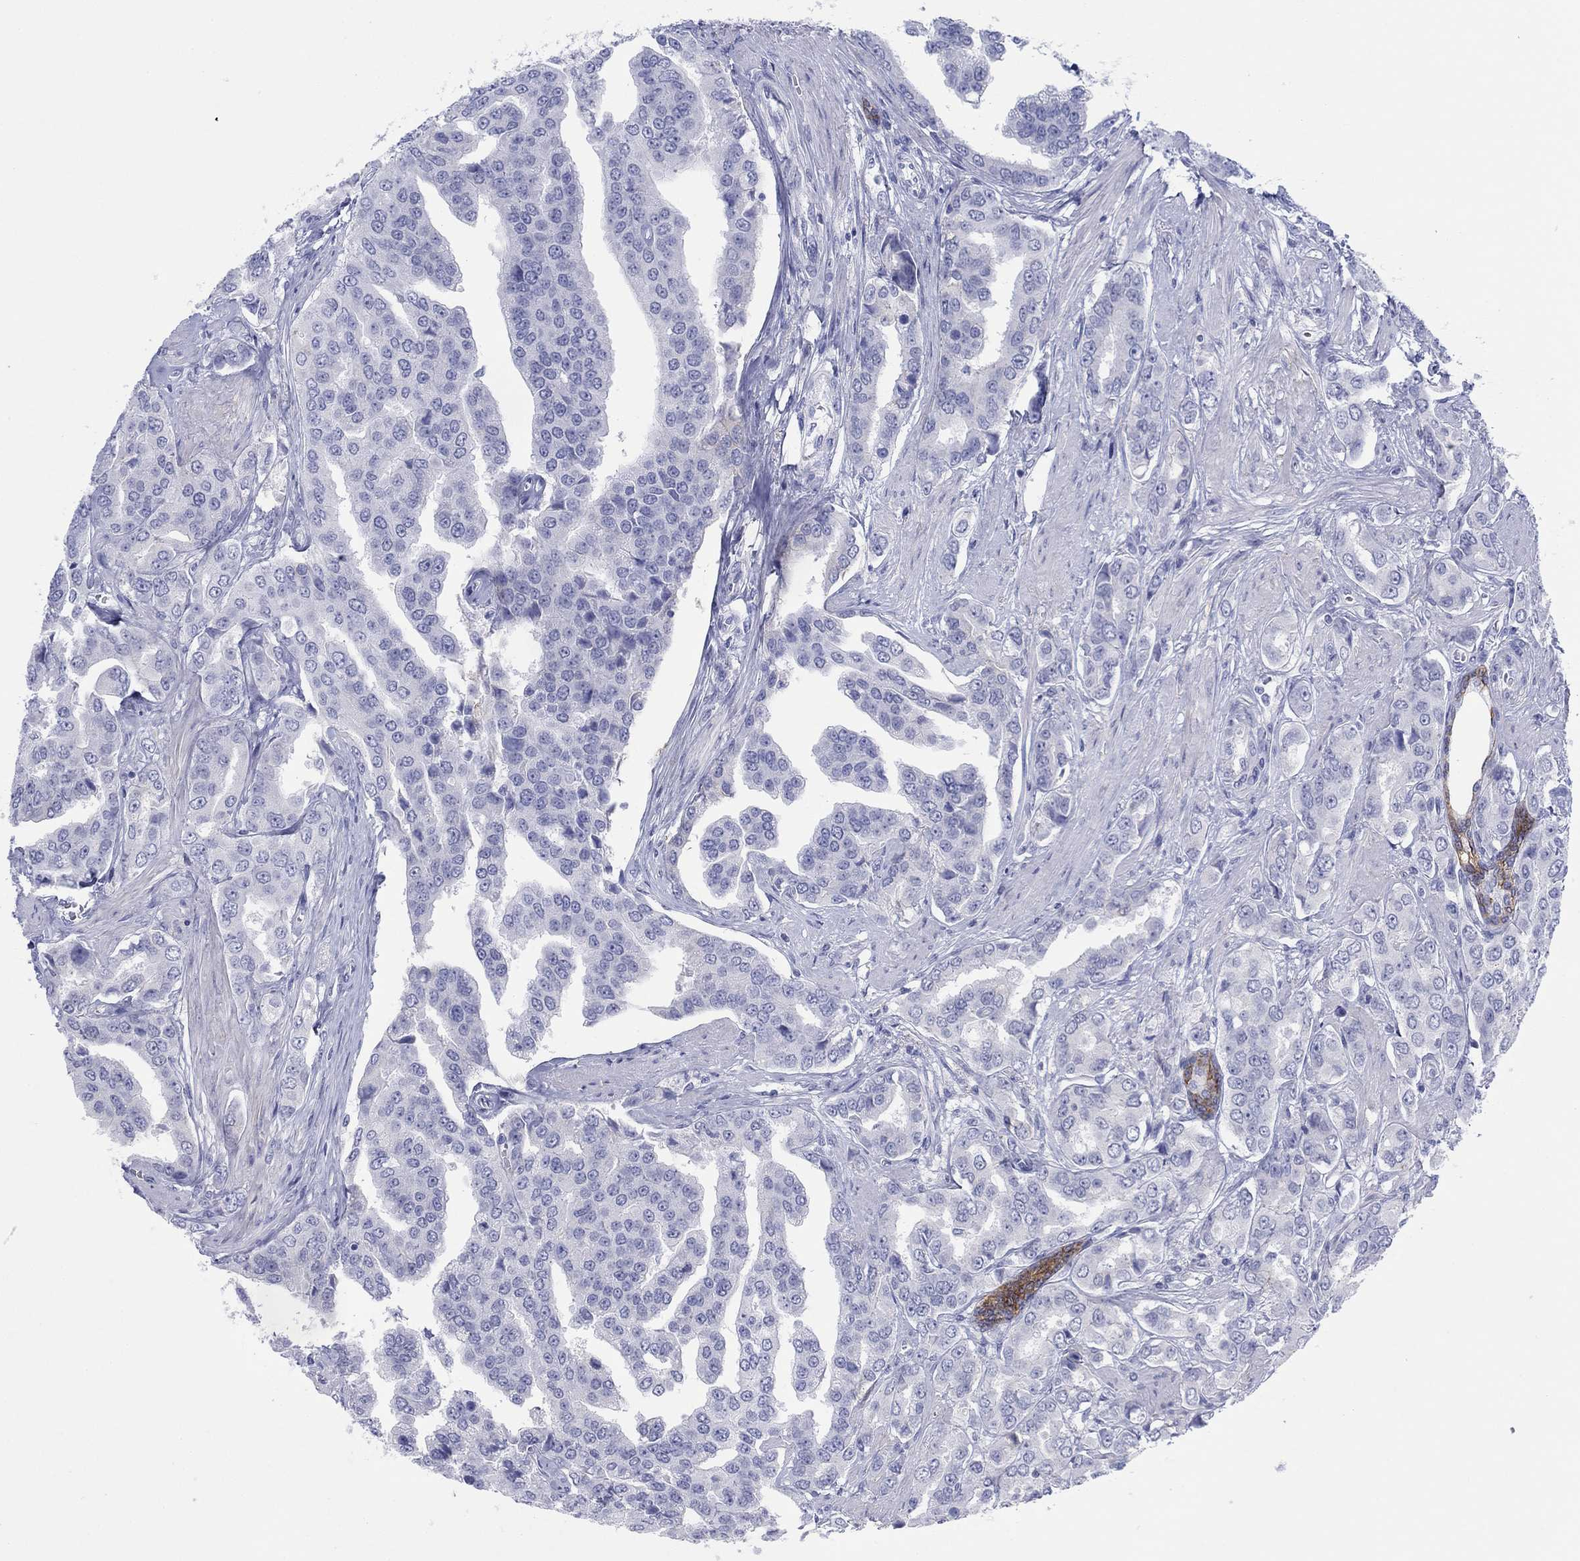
{"staining": {"intensity": "negative", "quantity": "none", "location": "none"}, "tissue": "prostate cancer", "cell_type": "Tumor cells", "image_type": "cancer", "snomed": [{"axis": "morphology", "description": "Adenocarcinoma, NOS"}, {"axis": "topography", "description": "Prostate and seminal vesicle, NOS"}, {"axis": "topography", "description": "Prostate"}], "caption": "Prostate adenocarcinoma was stained to show a protein in brown. There is no significant expression in tumor cells.", "gene": "ATP1B1", "patient": {"sex": "male", "age": 69}}